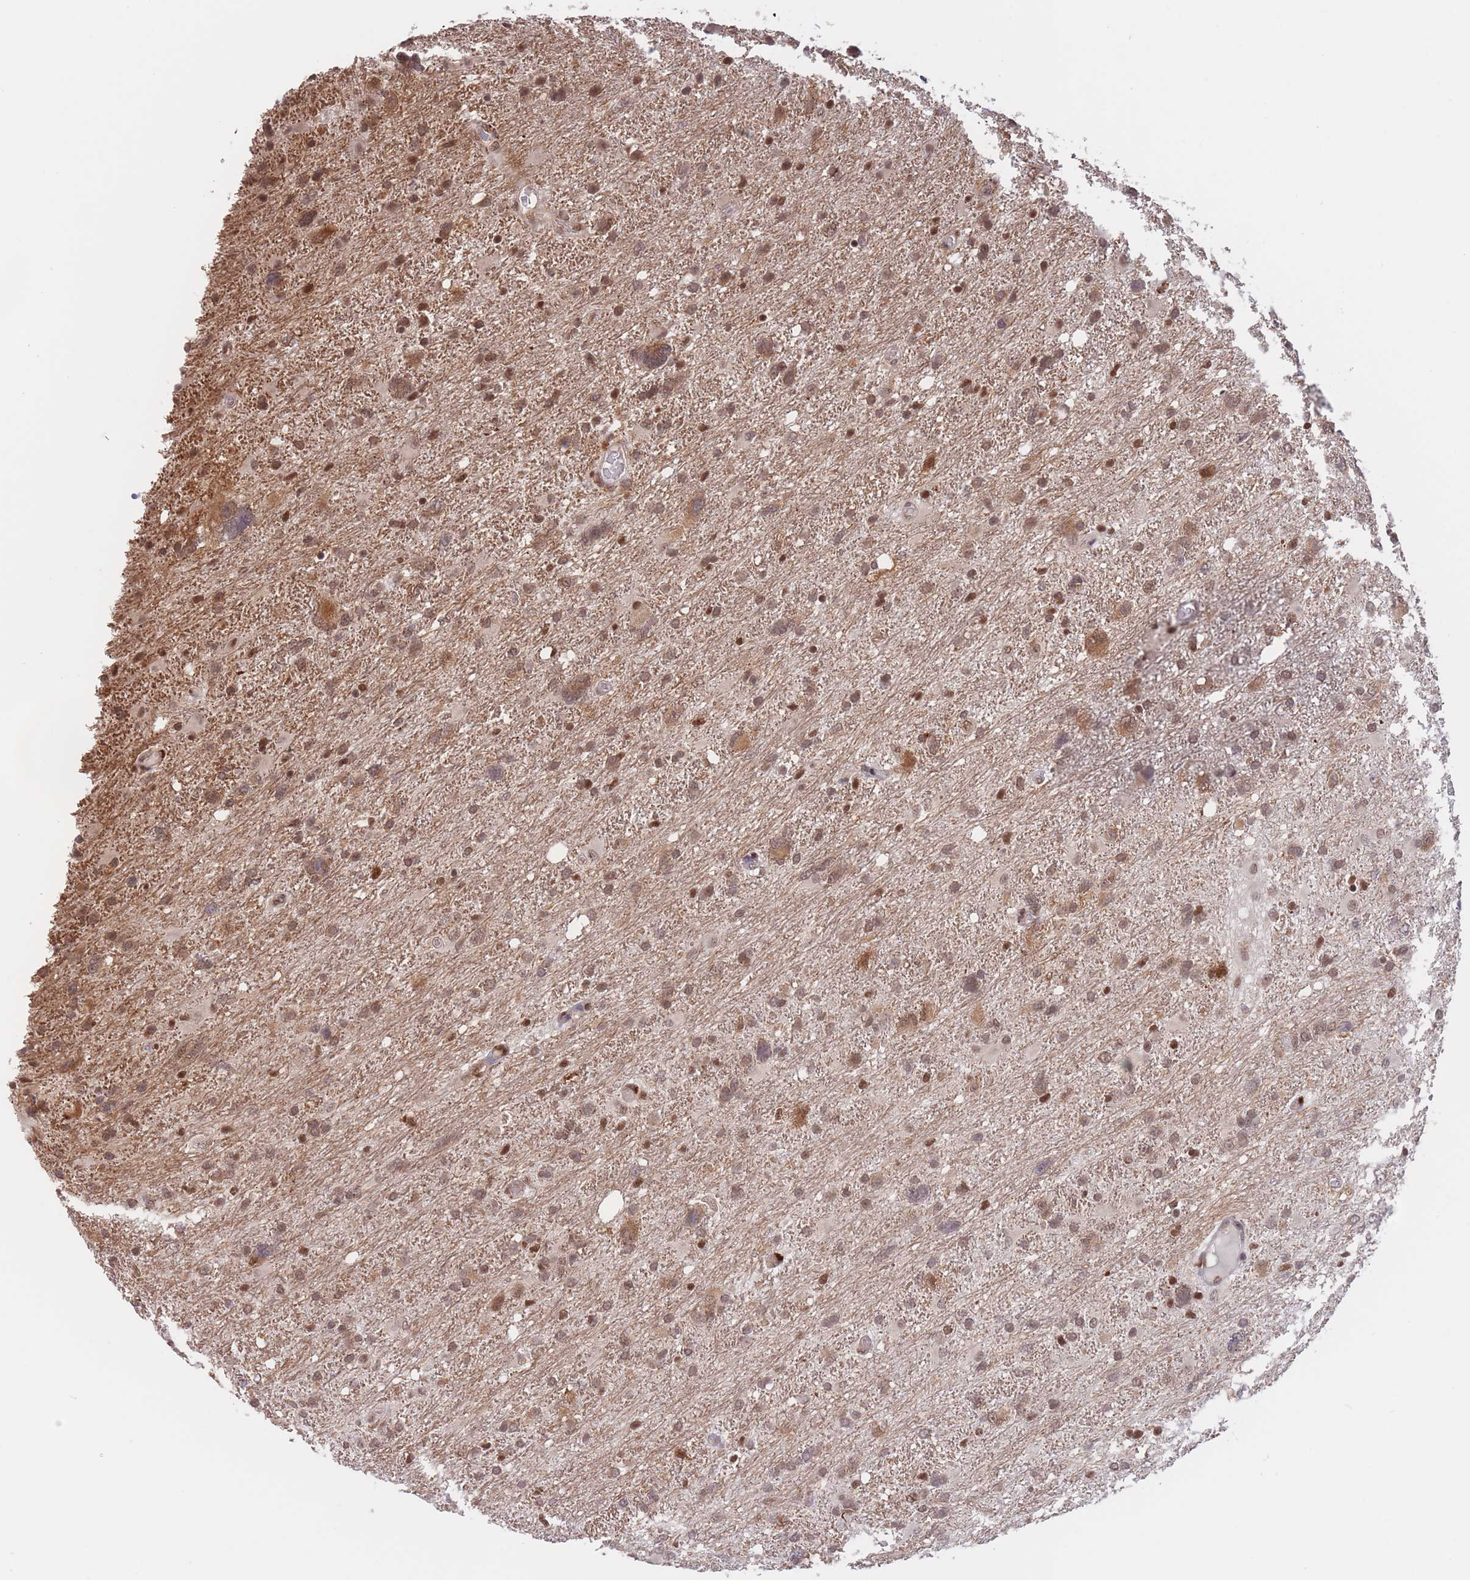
{"staining": {"intensity": "moderate", "quantity": ">75%", "location": "cytoplasmic/membranous,nuclear"}, "tissue": "glioma", "cell_type": "Tumor cells", "image_type": "cancer", "snomed": [{"axis": "morphology", "description": "Glioma, malignant, High grade"}, {"axis": "topography", "description": "Brain"}], "caption": "A brown stain shows moderate cytoplasmic/membranous and nuclear expression of a protein in high-grade glioma (malignant) tumor cells.", "gene": "SMAD9", "patient": {"sex": "male", "age": 61}}